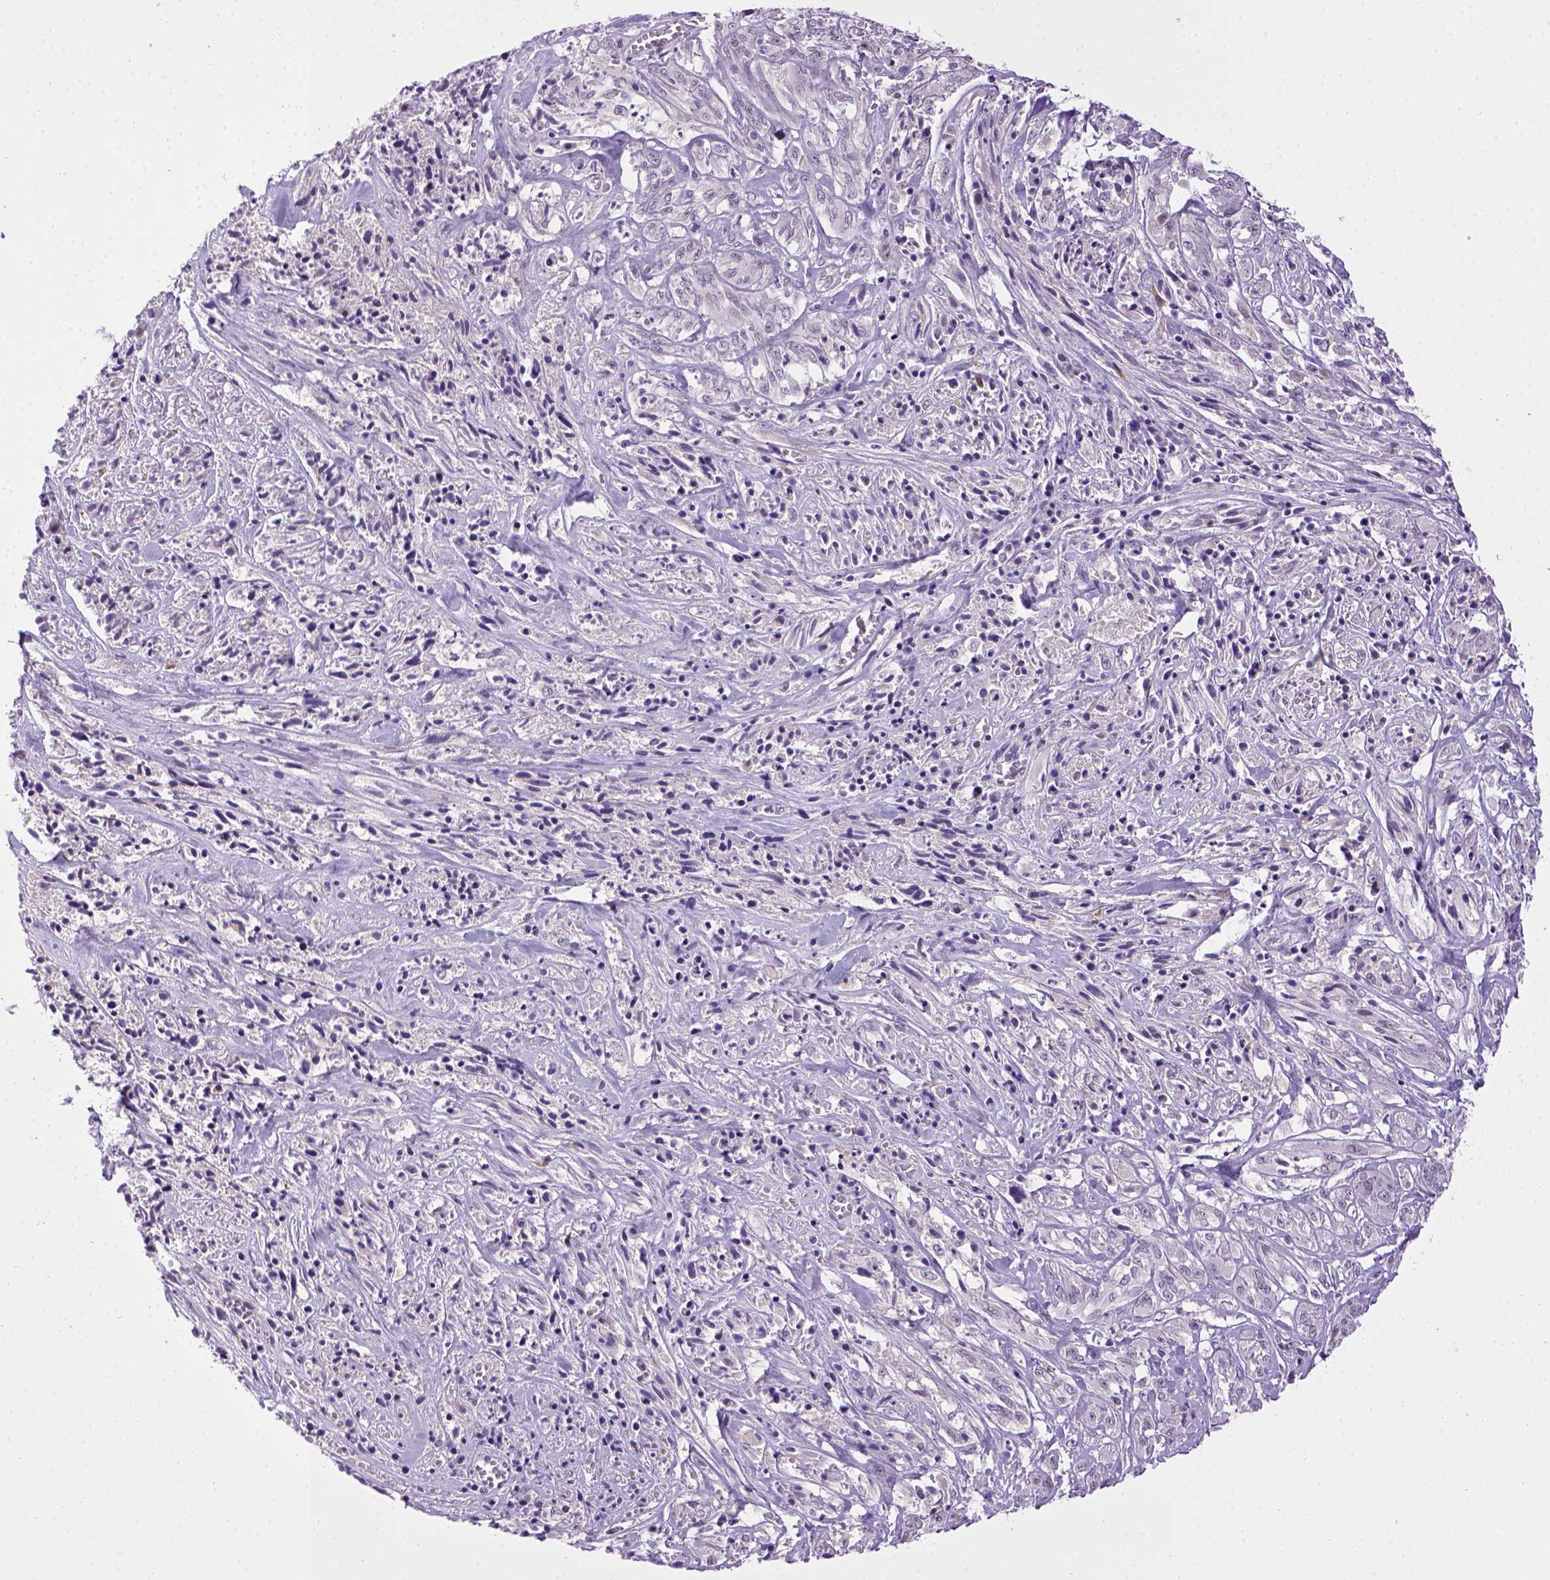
{"staining": {"intensity": "negative", "quantity": "none", "location": "none"}, "tissue": "melanoma", "cell_type": "Tumor cells", "image_type": "cancer", "snomed": [{"axis": "morphology", "description": "Malignant melanoma, NOS"}, {"axis": "topography", "description": "Skin"}], "caption": "IHC photomicrograph of neoplastic tissue: human melanoma stained with DAB demonstrates no significant protein expression in tumor cells. (IHC, brightfield microscopy, high magnification).", "gene": "CDH1", "patient": {"sex": "female", "age": 91}}